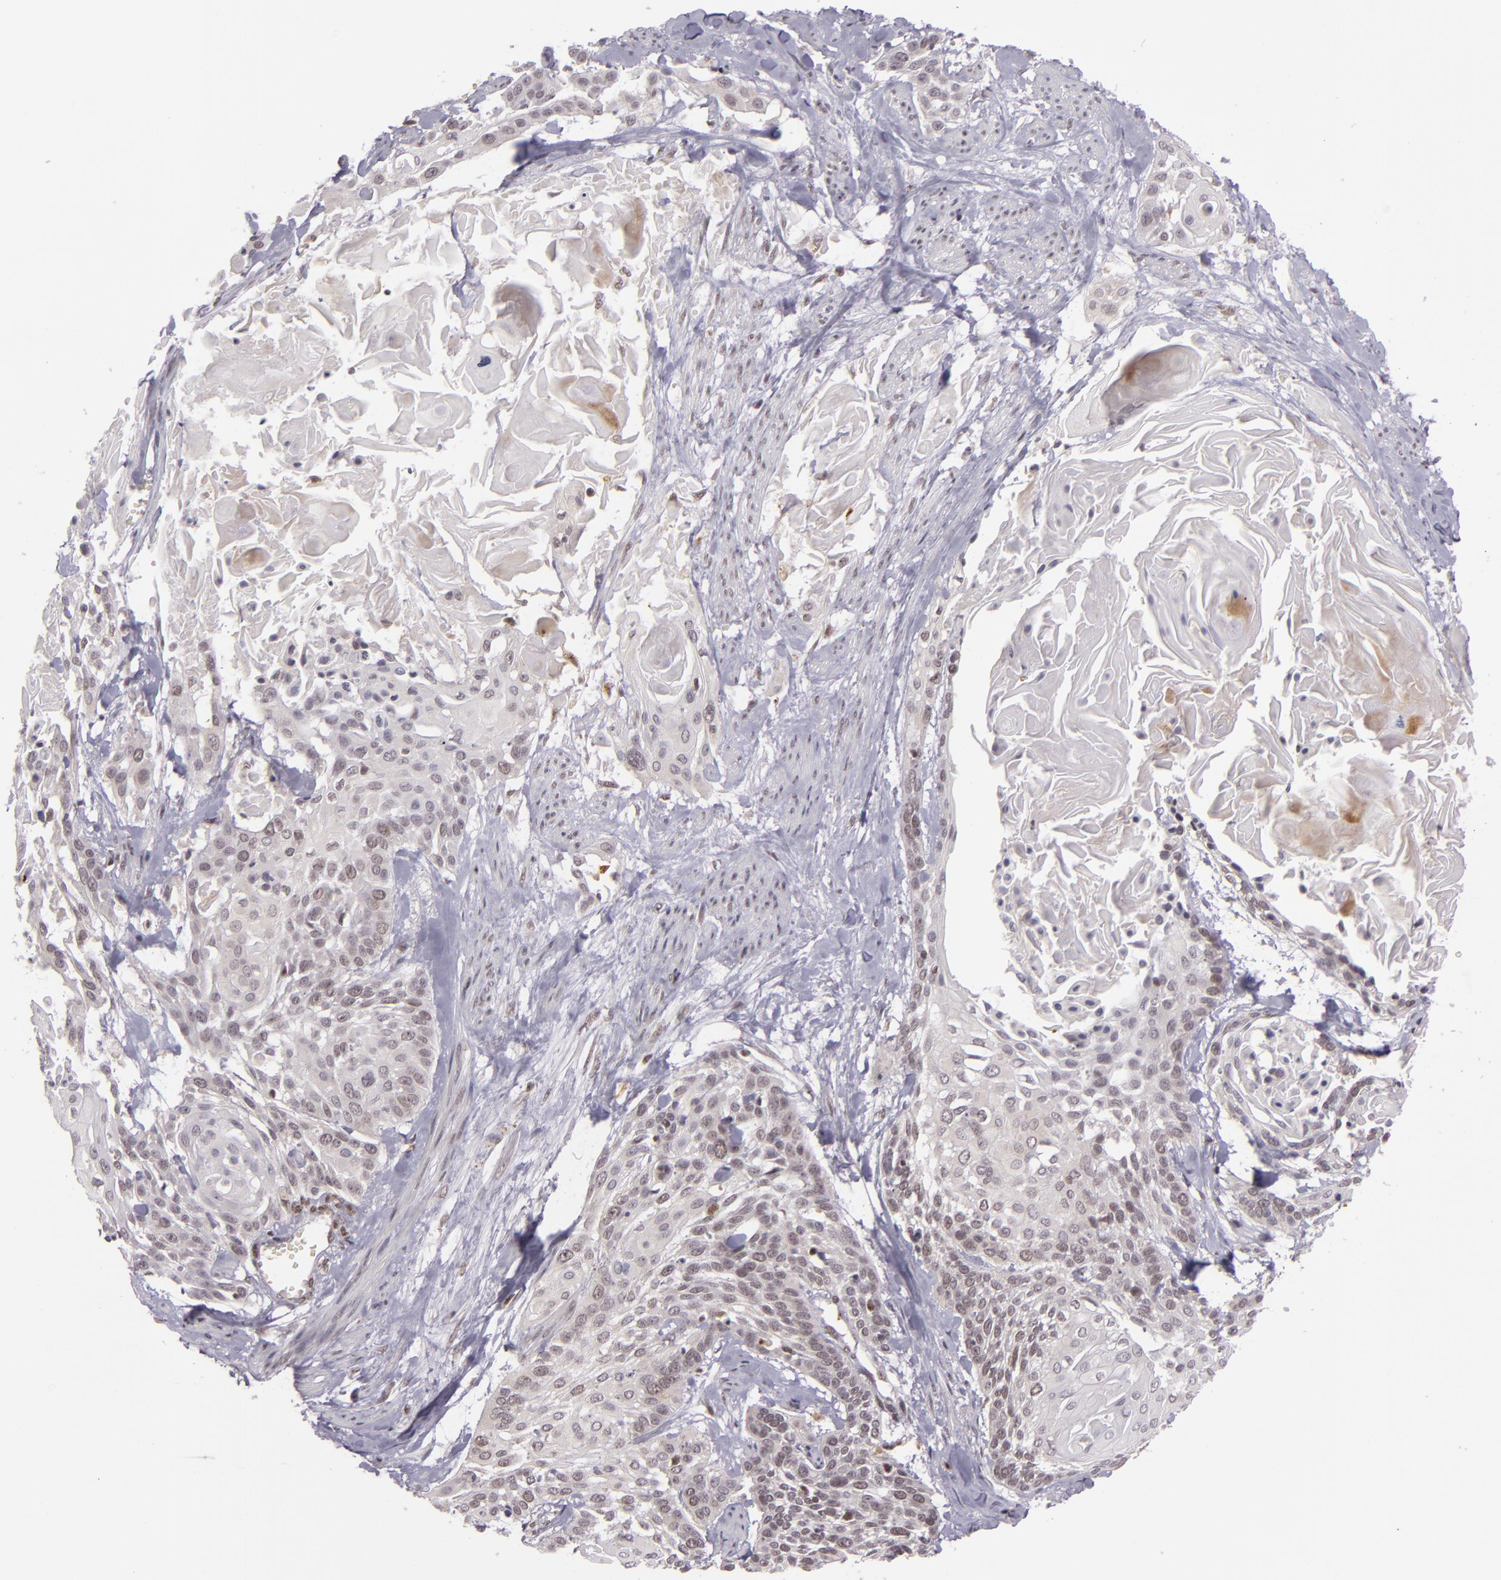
{"staining": {"intensity": "weak", "quantity": "25%-75%", "location": "nuclear"}, "tissue": "cervical cancer", "cell_type": "Tumor cells", "image_type": "cancer", "snomed": [{"axis": "morphology", "description": "Squamous cell carcinoma, NOS"}, {"axis": "topography", "description": "Cervix"}], "caption": "Cervical squamous cell carcinoma tissue reveals weak nuclear staining in about 25%-75% of tumor cells, visualized by immunohistochemistry.", "gene": "ZFX", "patient": {"sex": "female", "age": 57}}